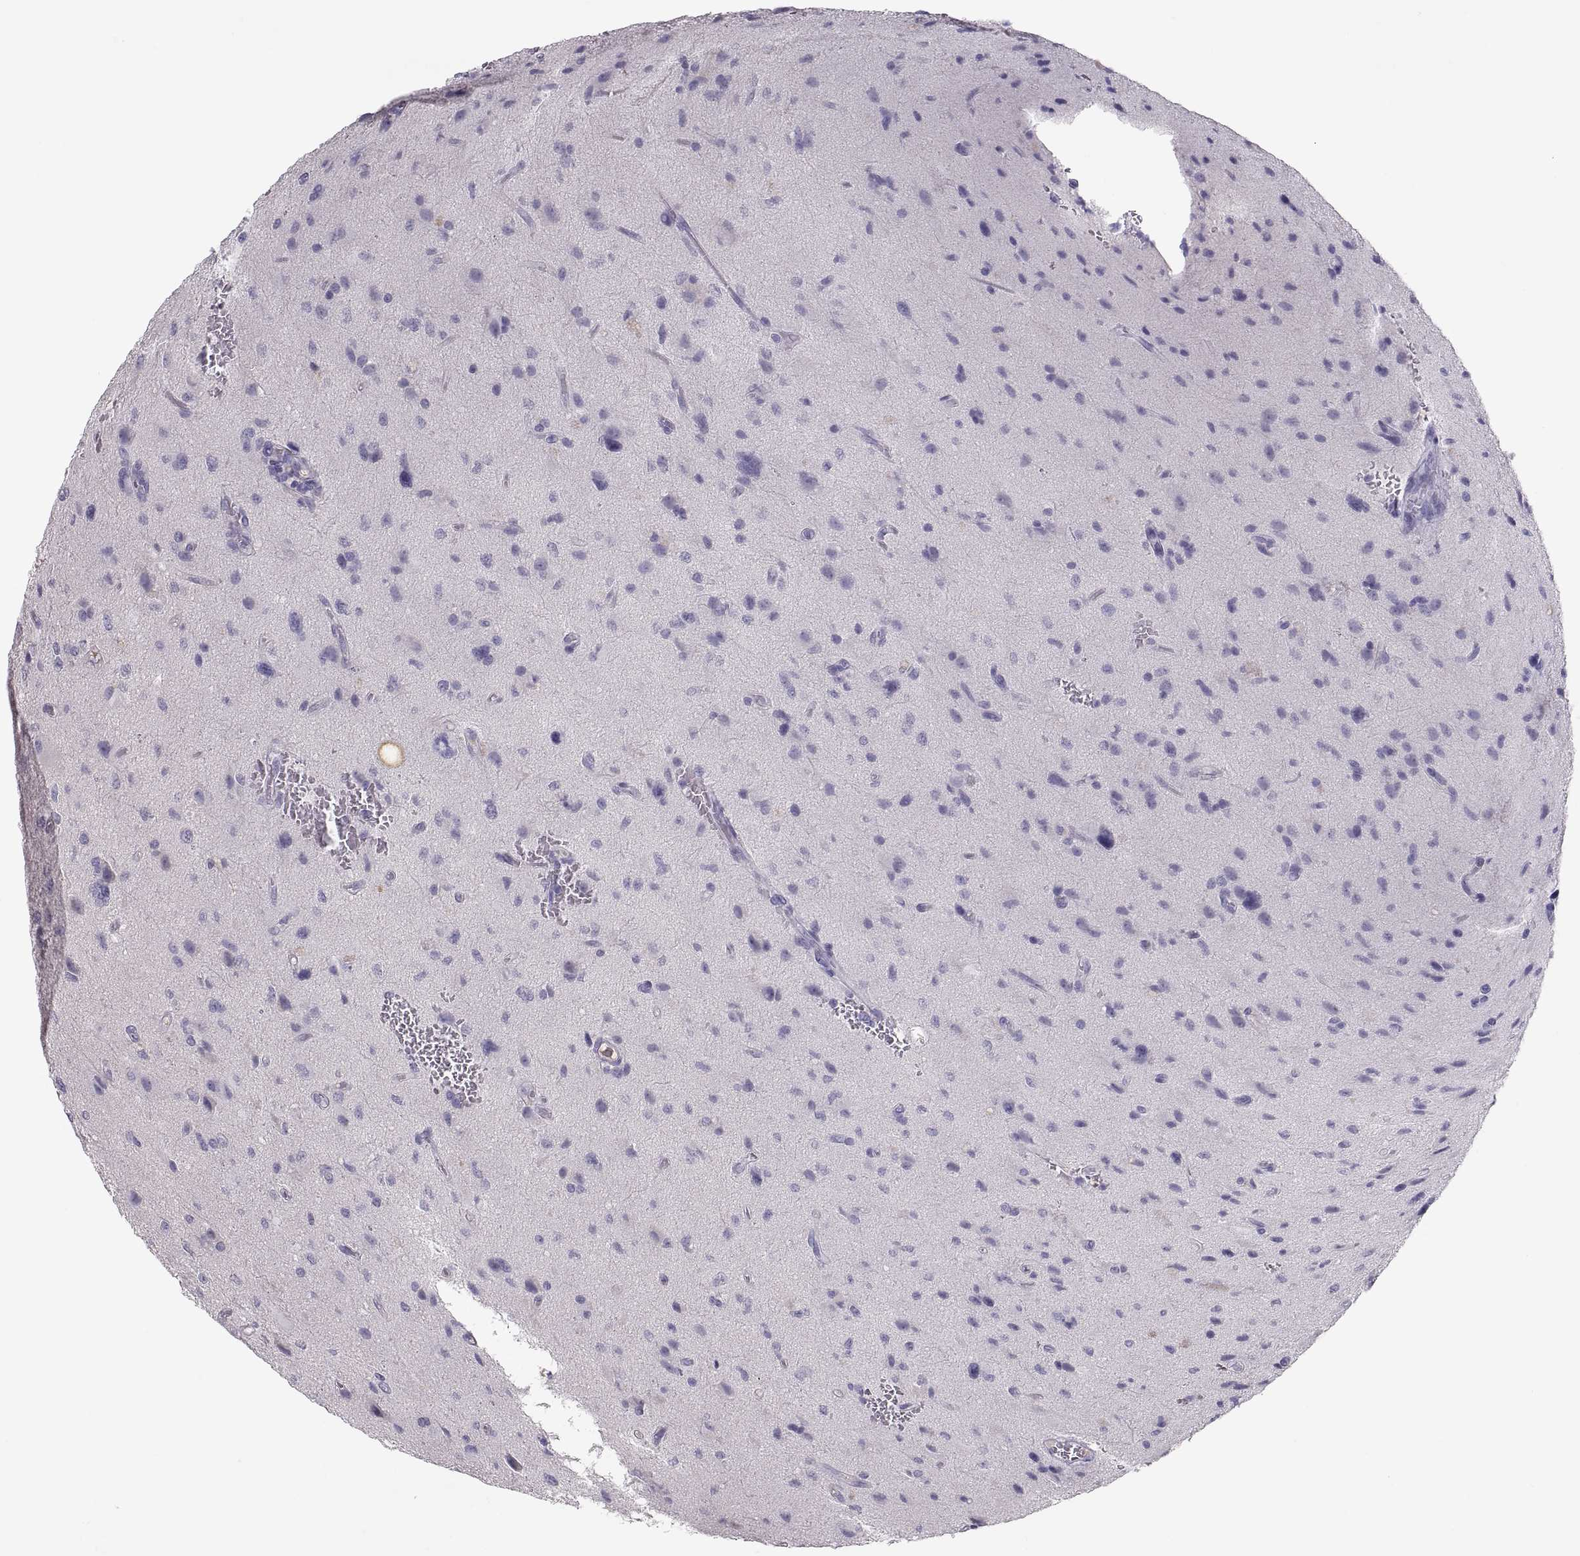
{"staining": {"intensity": "negative", "quantity": "none", "location": "none"}, "tissue": "glioma", "cell_type": "Tumor cells", "image_type": "cancer", "snomed": [{"axis": "morphology", "description": "Glioma, malignant, NOS"}, {"axis": "morphology", "description": "Glioma, malignant, High grade"}, {"axis": "topography", "description": "Brain"}], "caption": "Immunohistochemical staining of human glioma exhibits no significant positivity in tumor cells.", "gene": "MAGEB2", "patient": {"sex": "female", "age": 71}}